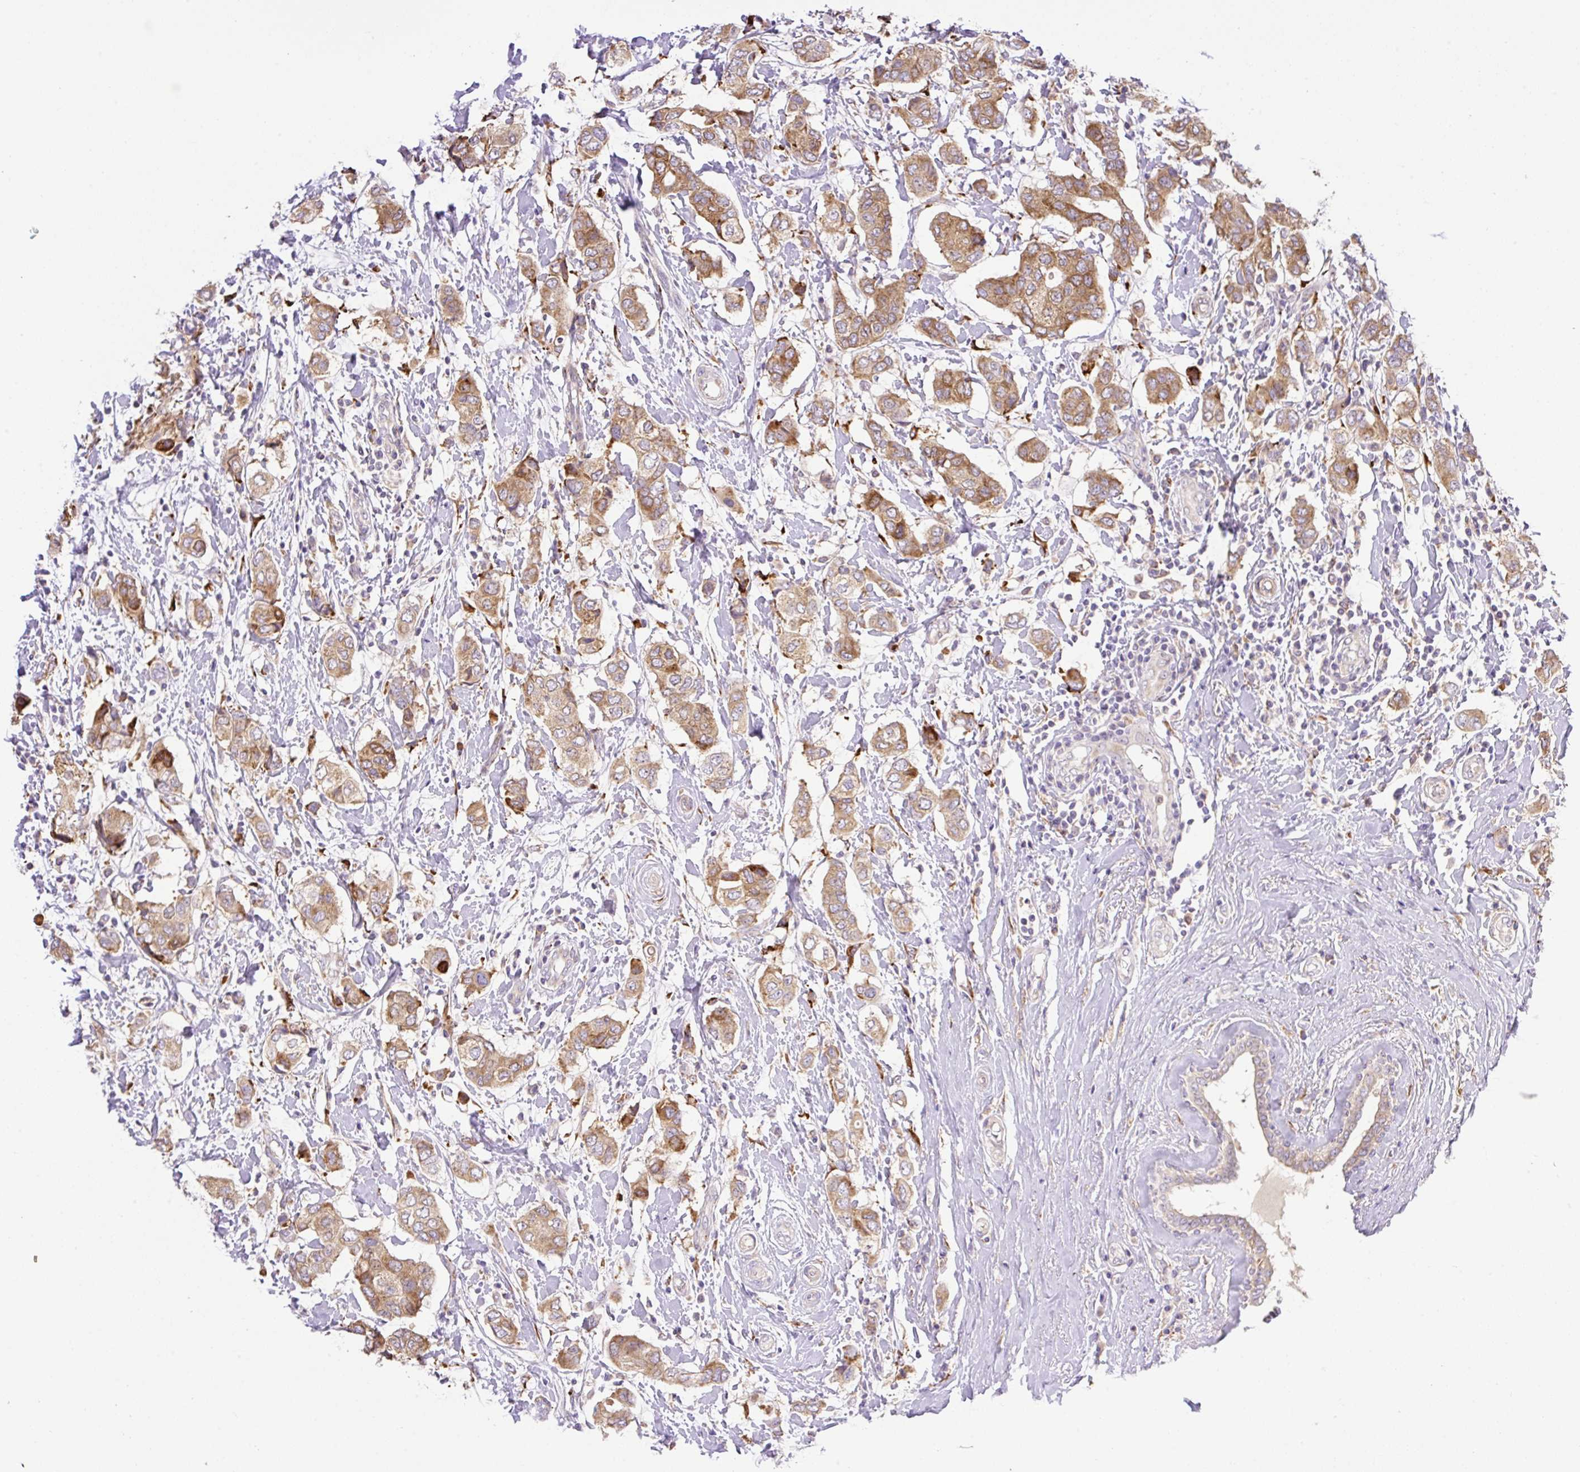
{"staining": {"intensity": "moderate", "quantity": ">75%", "location": "cytoplasmic/membranous"}, "tissue": "breast cancer", "cell_type": "Tumor cells", "image_type": "cancer", "snomed": [{"axis": "morphology", "description": "Lobular carcinoma"}, {"axis": "topography", "description": "Breast"}], "caption": "IHC of human breast cancer (lobular carcinoma) displays medium levels of moderate cytoplasmic/membranous positivity in approximately >75% of tumor cells.", "gene": "POFUT1", "patient": {"sex": "female", "age": 51}}